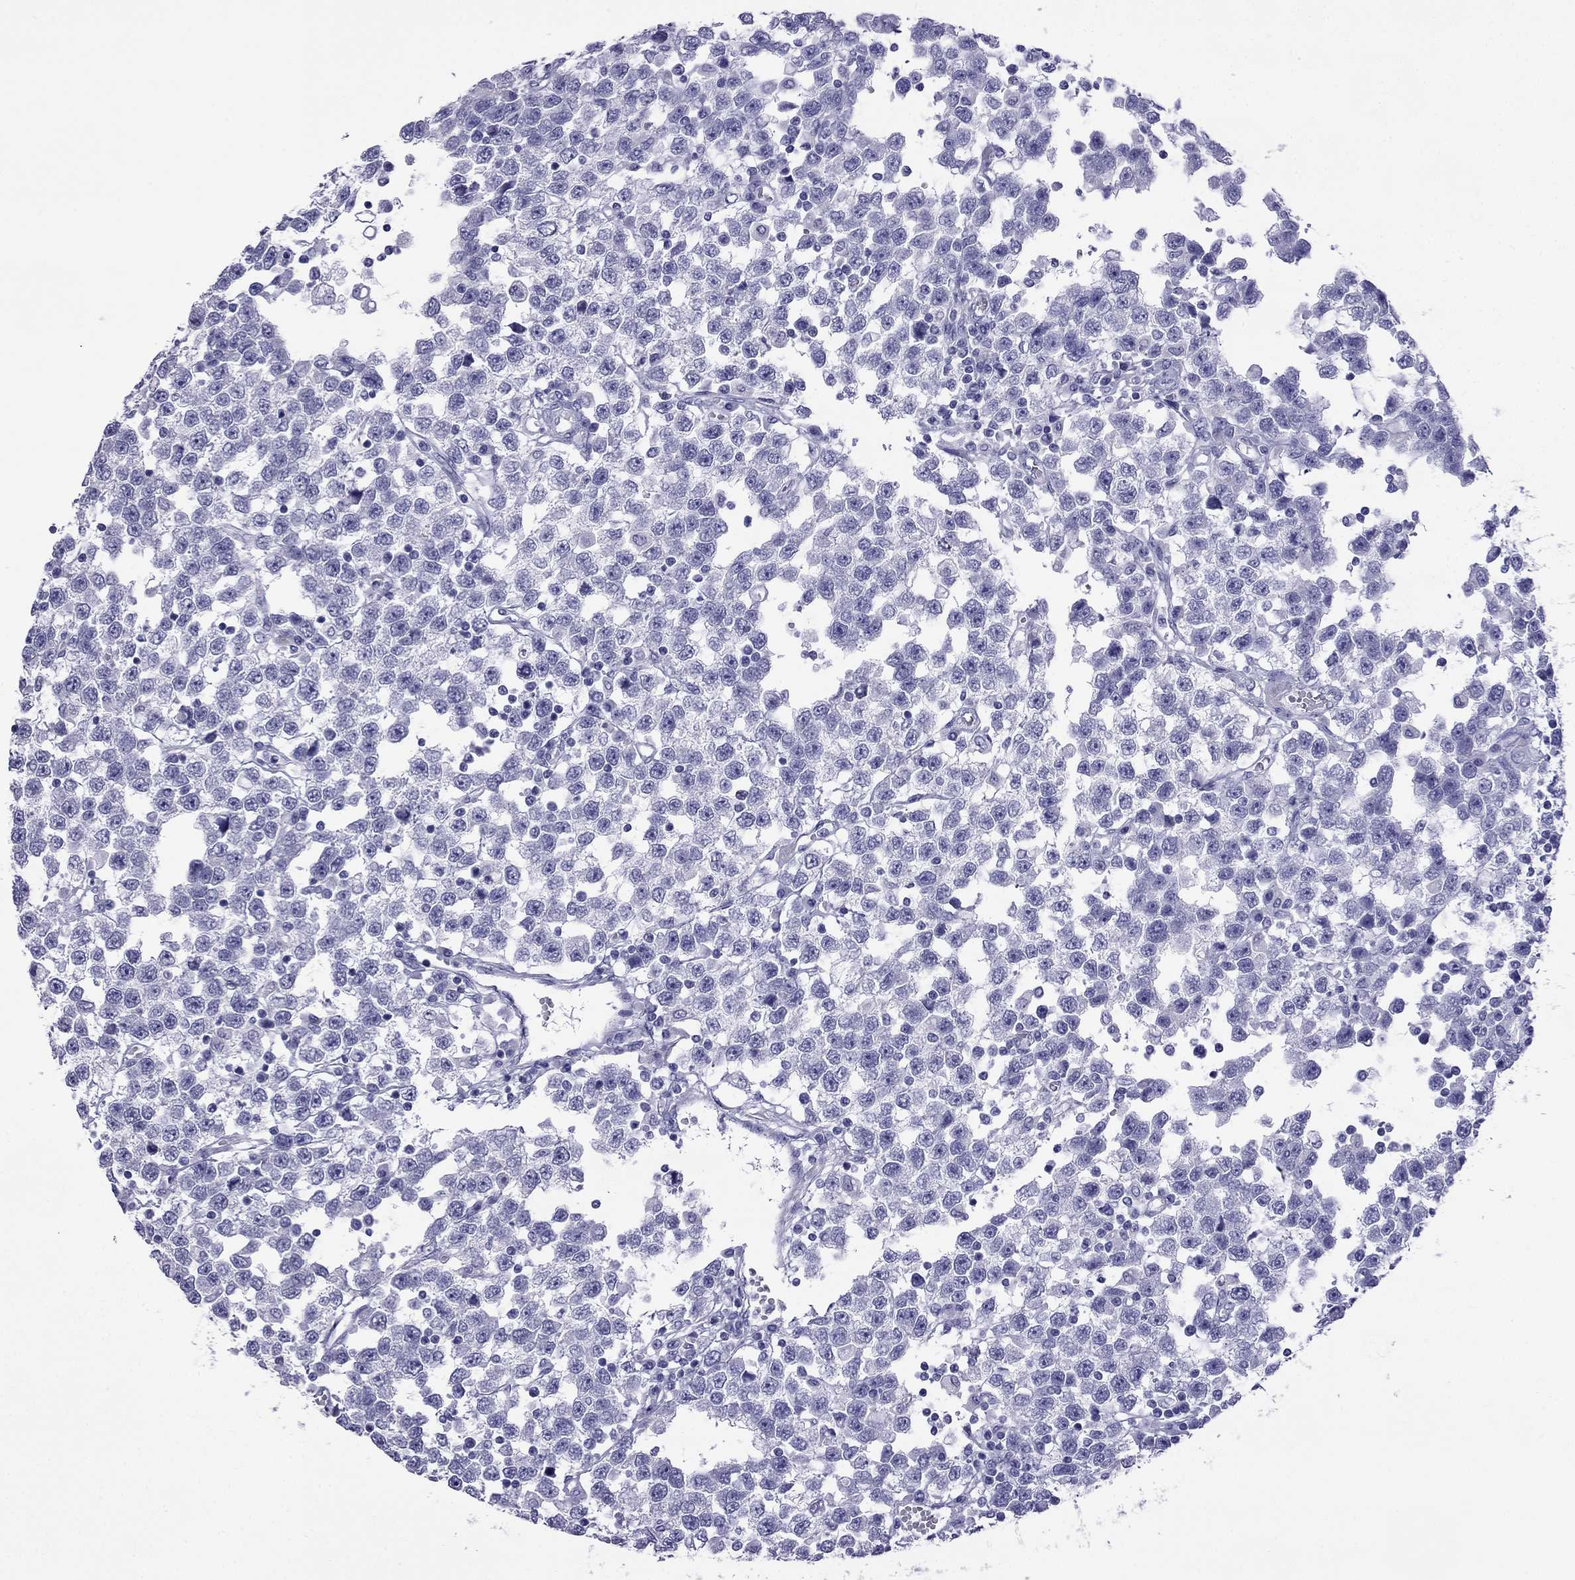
{"staining": {"intensity": "negative", "quantity": "none", "location": "none"}, "tissue": "testis cancer", "cell_type": "Tumor cells", "image_type": "cancer", "snomed": [{"axis": "morphology", "description": "Seminoma, NOS"}, {"axis": "topography", "description": "Testis"}], "caption": "Tumor cells show no significant protein positivity in testis cancer (seminoma). The staining is performed using DAB (3,3'-diaminobenzidine) brown chromogen with nuclei counter-stained in using hematoxylin.", "gene": "ARR3", "patient": {"sex": "male", "age": 34}}